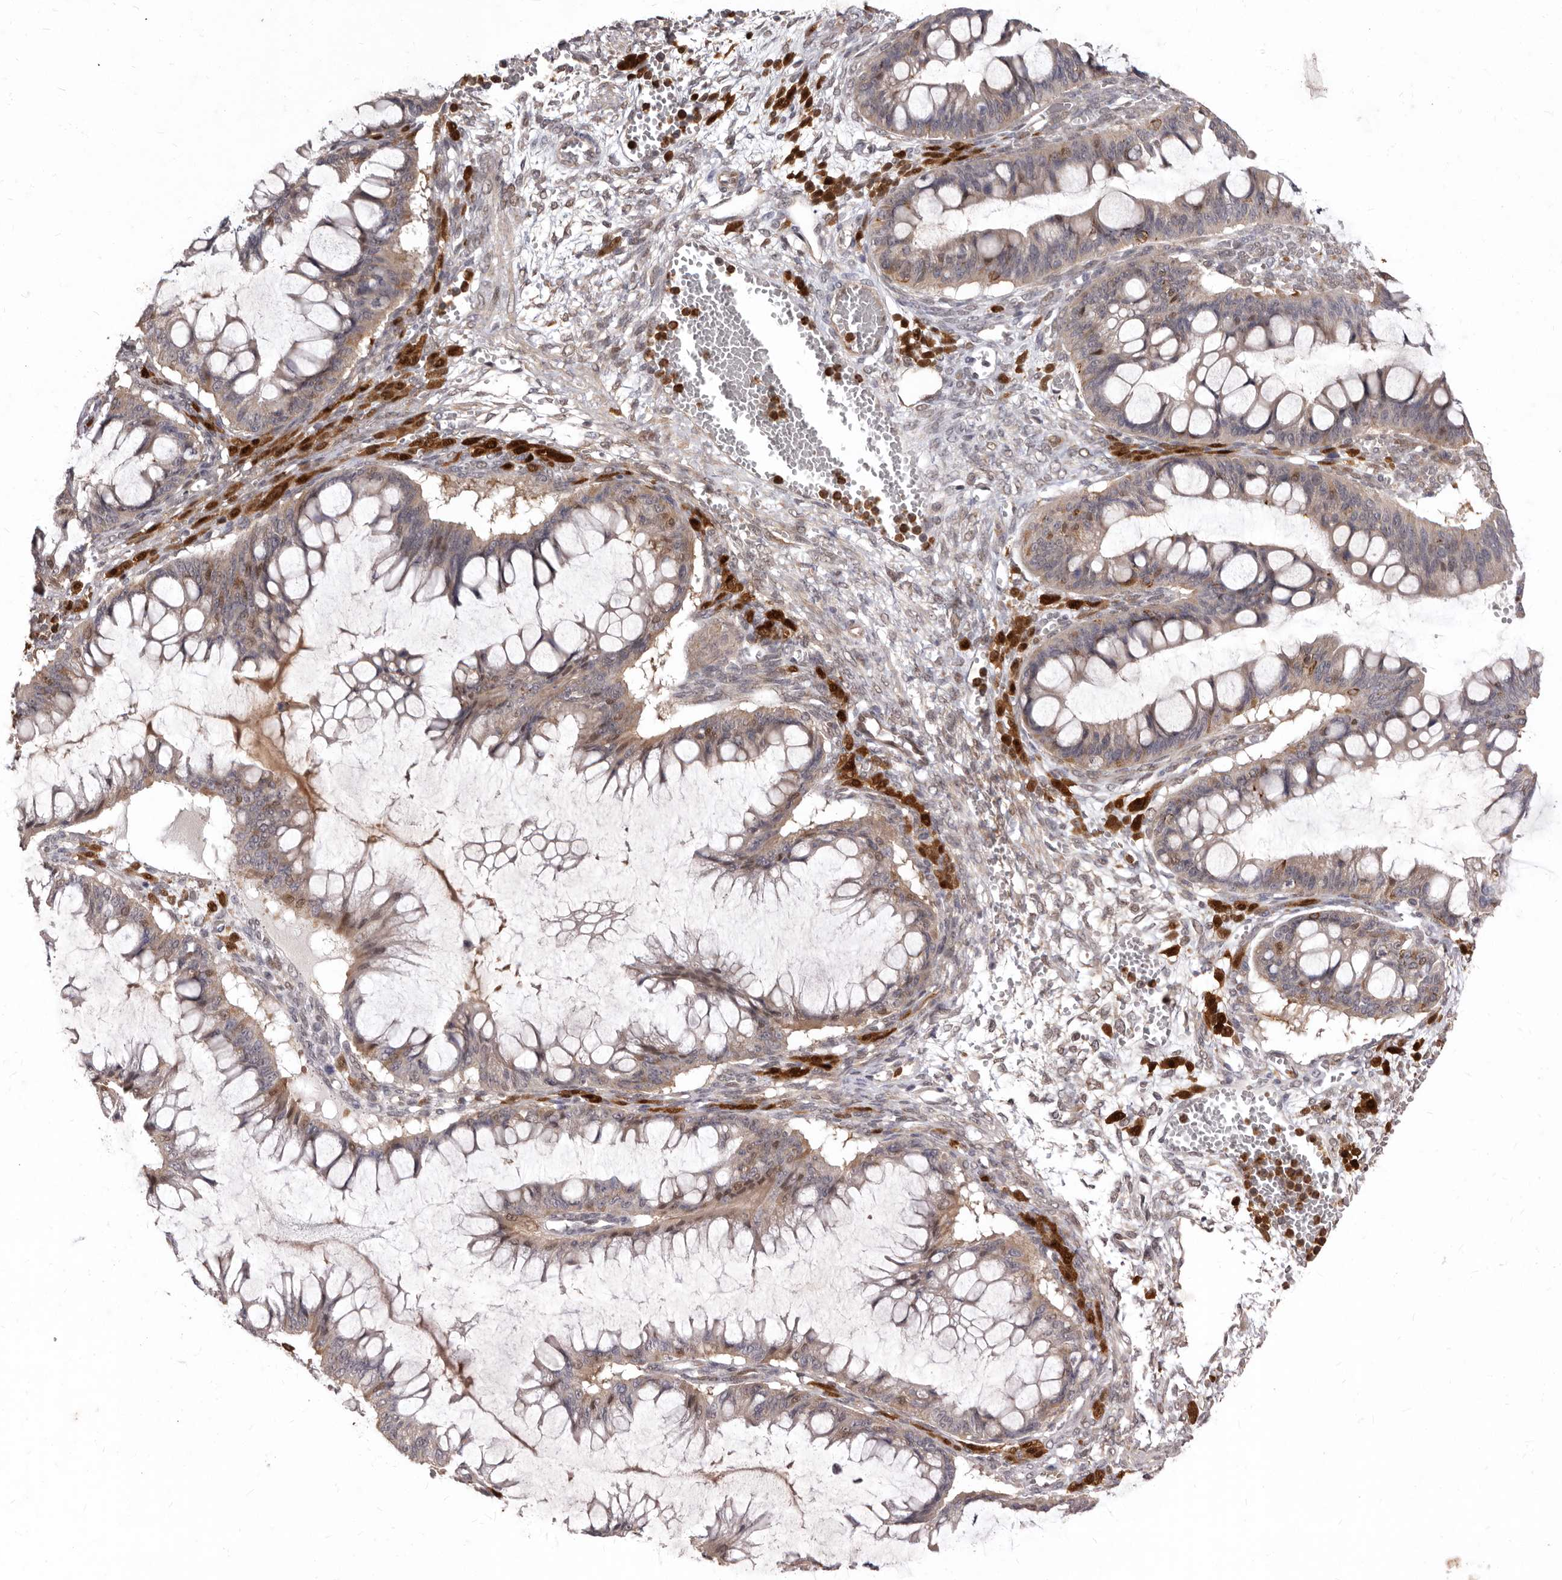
{"staining": {"intensity": "weak", "quantity": "<25%", "location": "cytoplasmic/membranous"}, "tissue": "ovarian cancer", "cell_type": "Tumor cells", "image_type": "cancer", "snomed": [{"axis": "morphology", "description": "Cystadenocarcinoma, mucinous, NOS"}, {"axis": "topography", "description": "Ovary"}], "caption": "Tumor cells show no significant protein staining in ovarian cancer (mucinous cystadenocarcinoma).", "gene": "ACLY", "patient": {"sex": "female", "age": 73}}